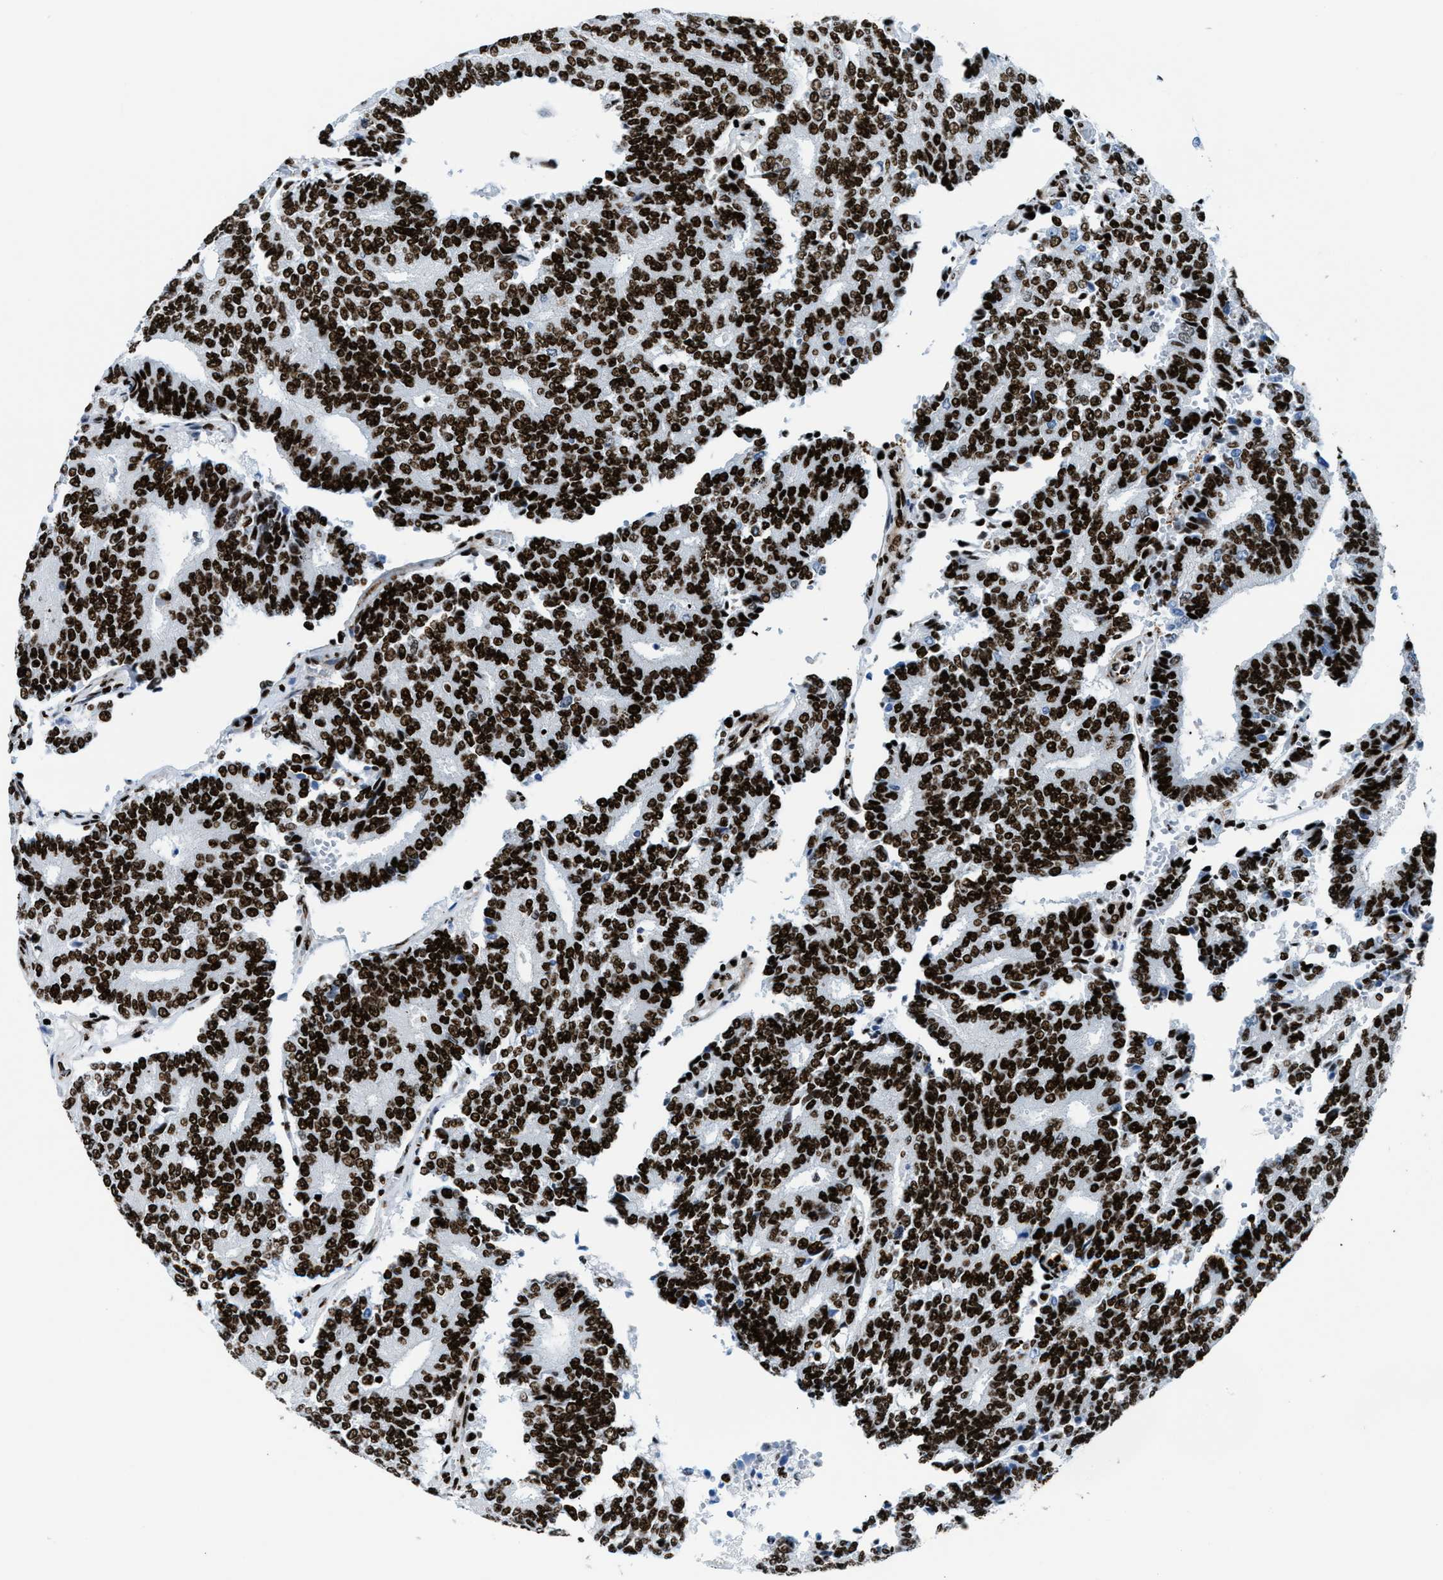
{"staining": {"intensity": "strong", "quantity": ">75%", "location": "nuclear"}, "tissue": "prostate cancer", "cell_type": "Tumor cells", "image_type": "cancer", "snomed": [{"axis": "morphology", "description": "Adenocarcinoma, High grade"}, {"axis": "topography", "description": "Prostate"}], "caption": "Human prostate cancer (high-grade adenocarcinoma) stained with a brown dye shows strong nuclear positive expression in approximately >75% of tumor cells.", "gene": "NONO", "patient": {"sex": "male", "age": 55}}